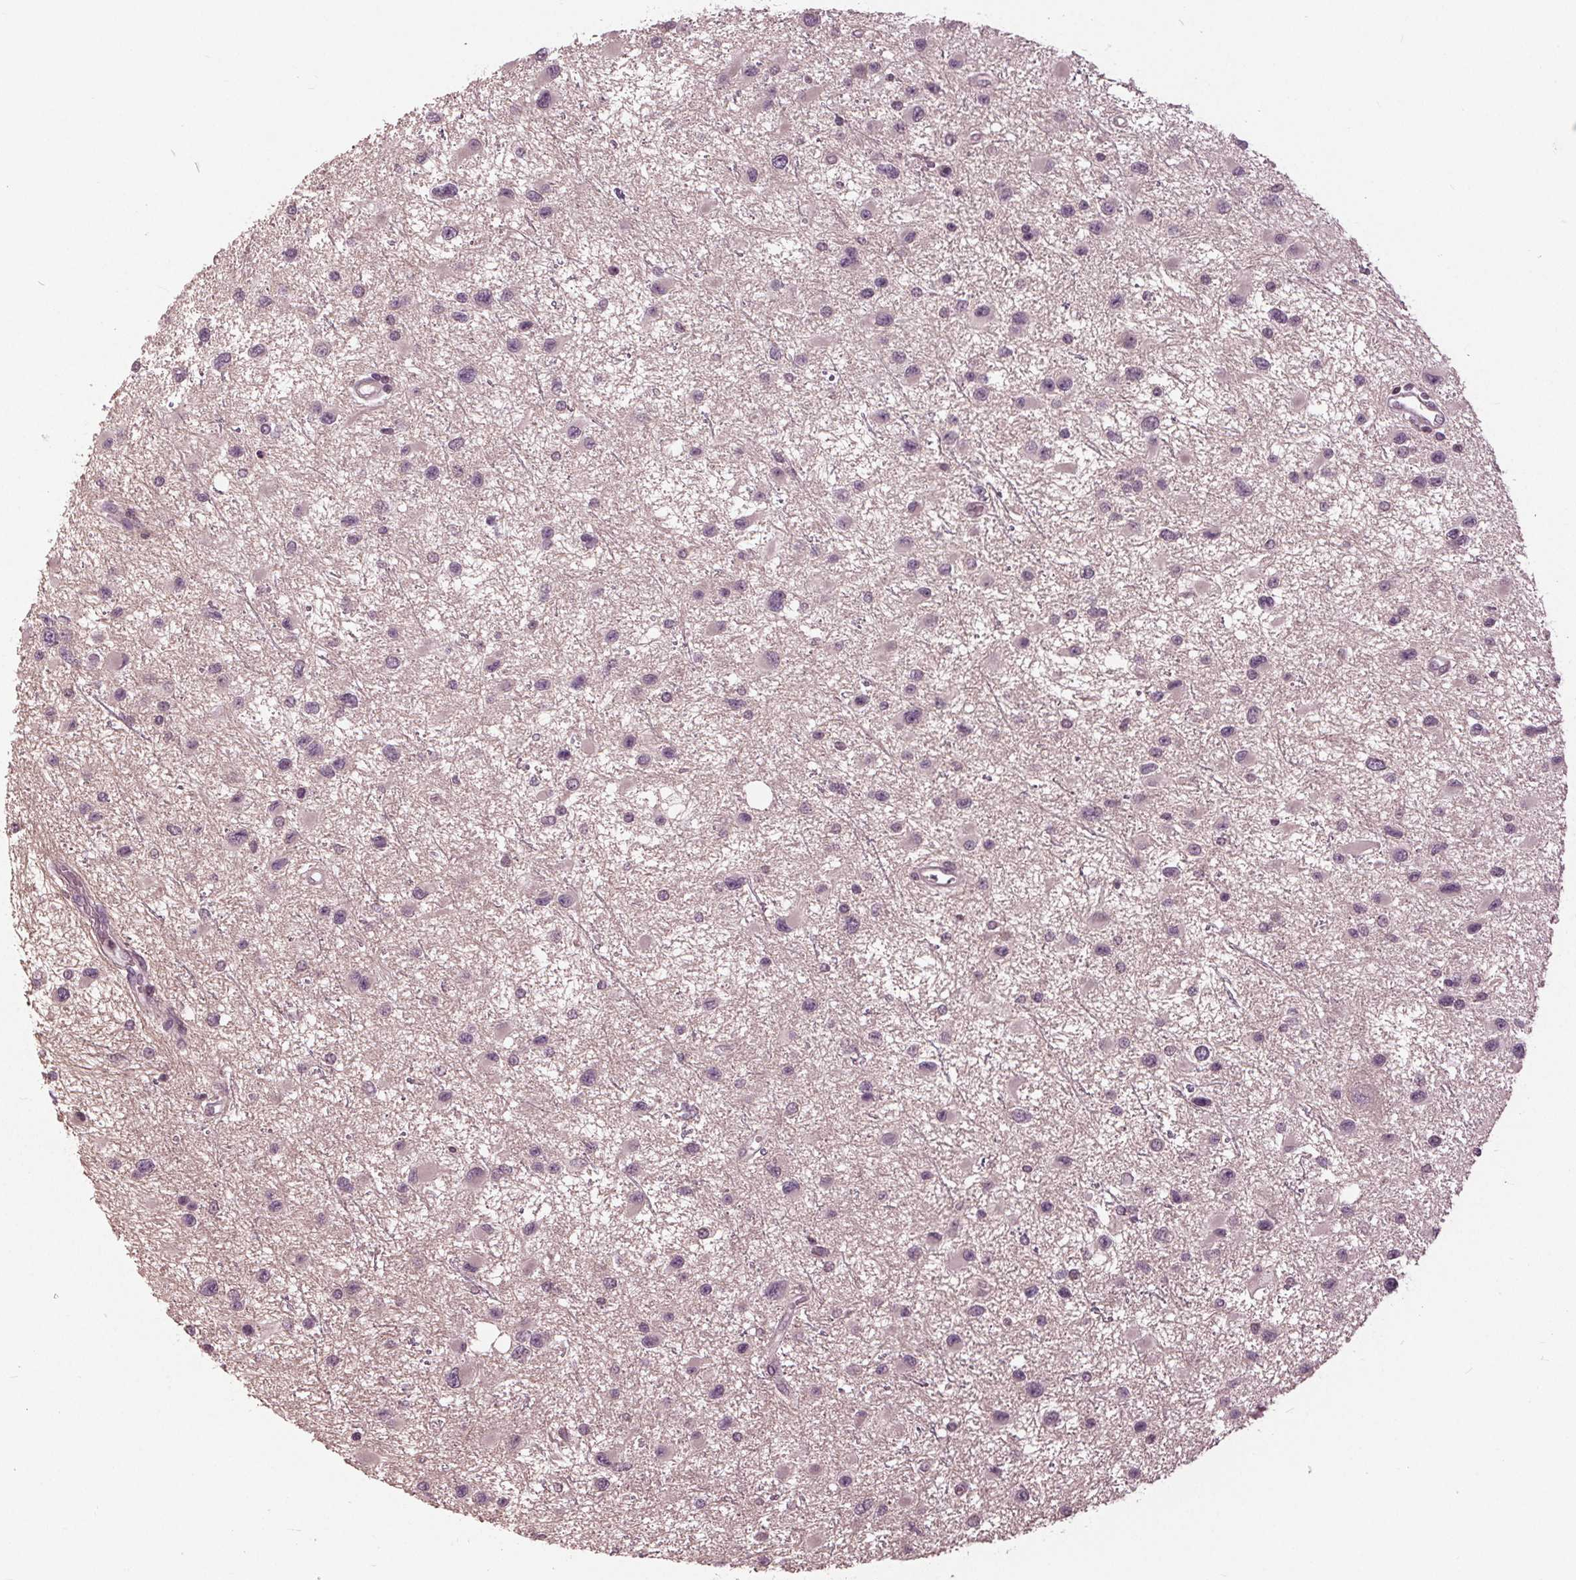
{"staining": {"intensity": "negative", "quantity": "none", "location": "none"}, "tissue": "glioma", "cell_type": "Tumor cells", "image_type": "cancer", "snomed": [{"axis": "morphology", "description": "Glioma, malignant, Low grade"}, {"axis": "topography", "description": "Brain"}], "caption": "IHC photomicrograph of neoplastic tissue: glioma stained with DAB (3,3'-diaminobenzidine) reveals no significant protein expression in tumor cells.", "gene": "SIGLEC6", "patient": {"sex": "female", "age": 32}}